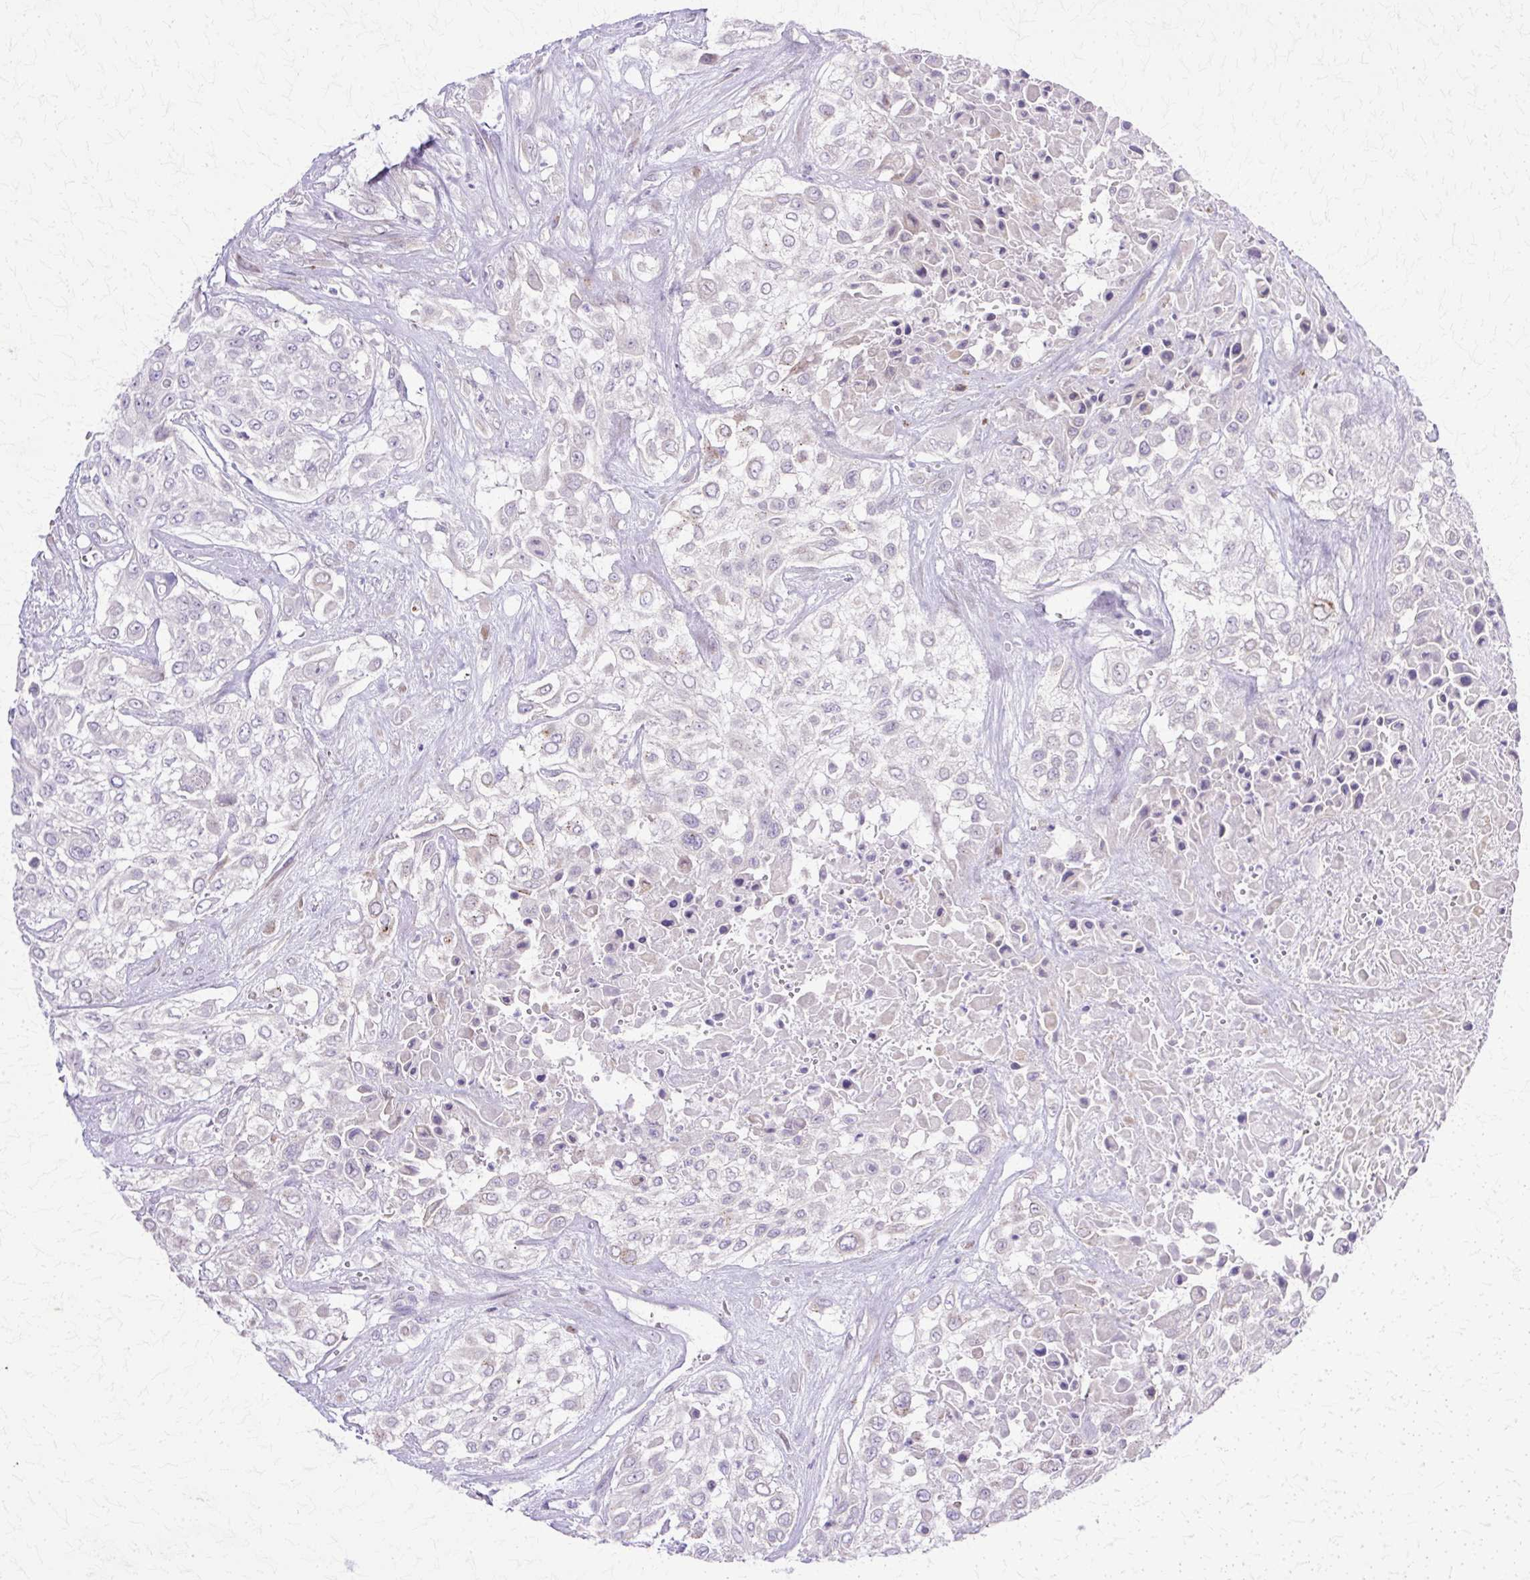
{"staining": {"intensity": "negative", "quantity": "none", "location": "none"}, "tissue": "urothelial cancer", "cell_type": "Tumor cells", "image_type": "cancer", "snomed": [{"axis": "morphology", "description": "Urothelial carcinoma, High grade"}, {"axis": "topography", "description": "Urinary bladder"}], "caption": "This is an IHC micrograph of human urothelial cancer. There is no staining in tumor cells.", "gene": "TBC1D3G", "patient": {"sex": "male", "age": 57}}